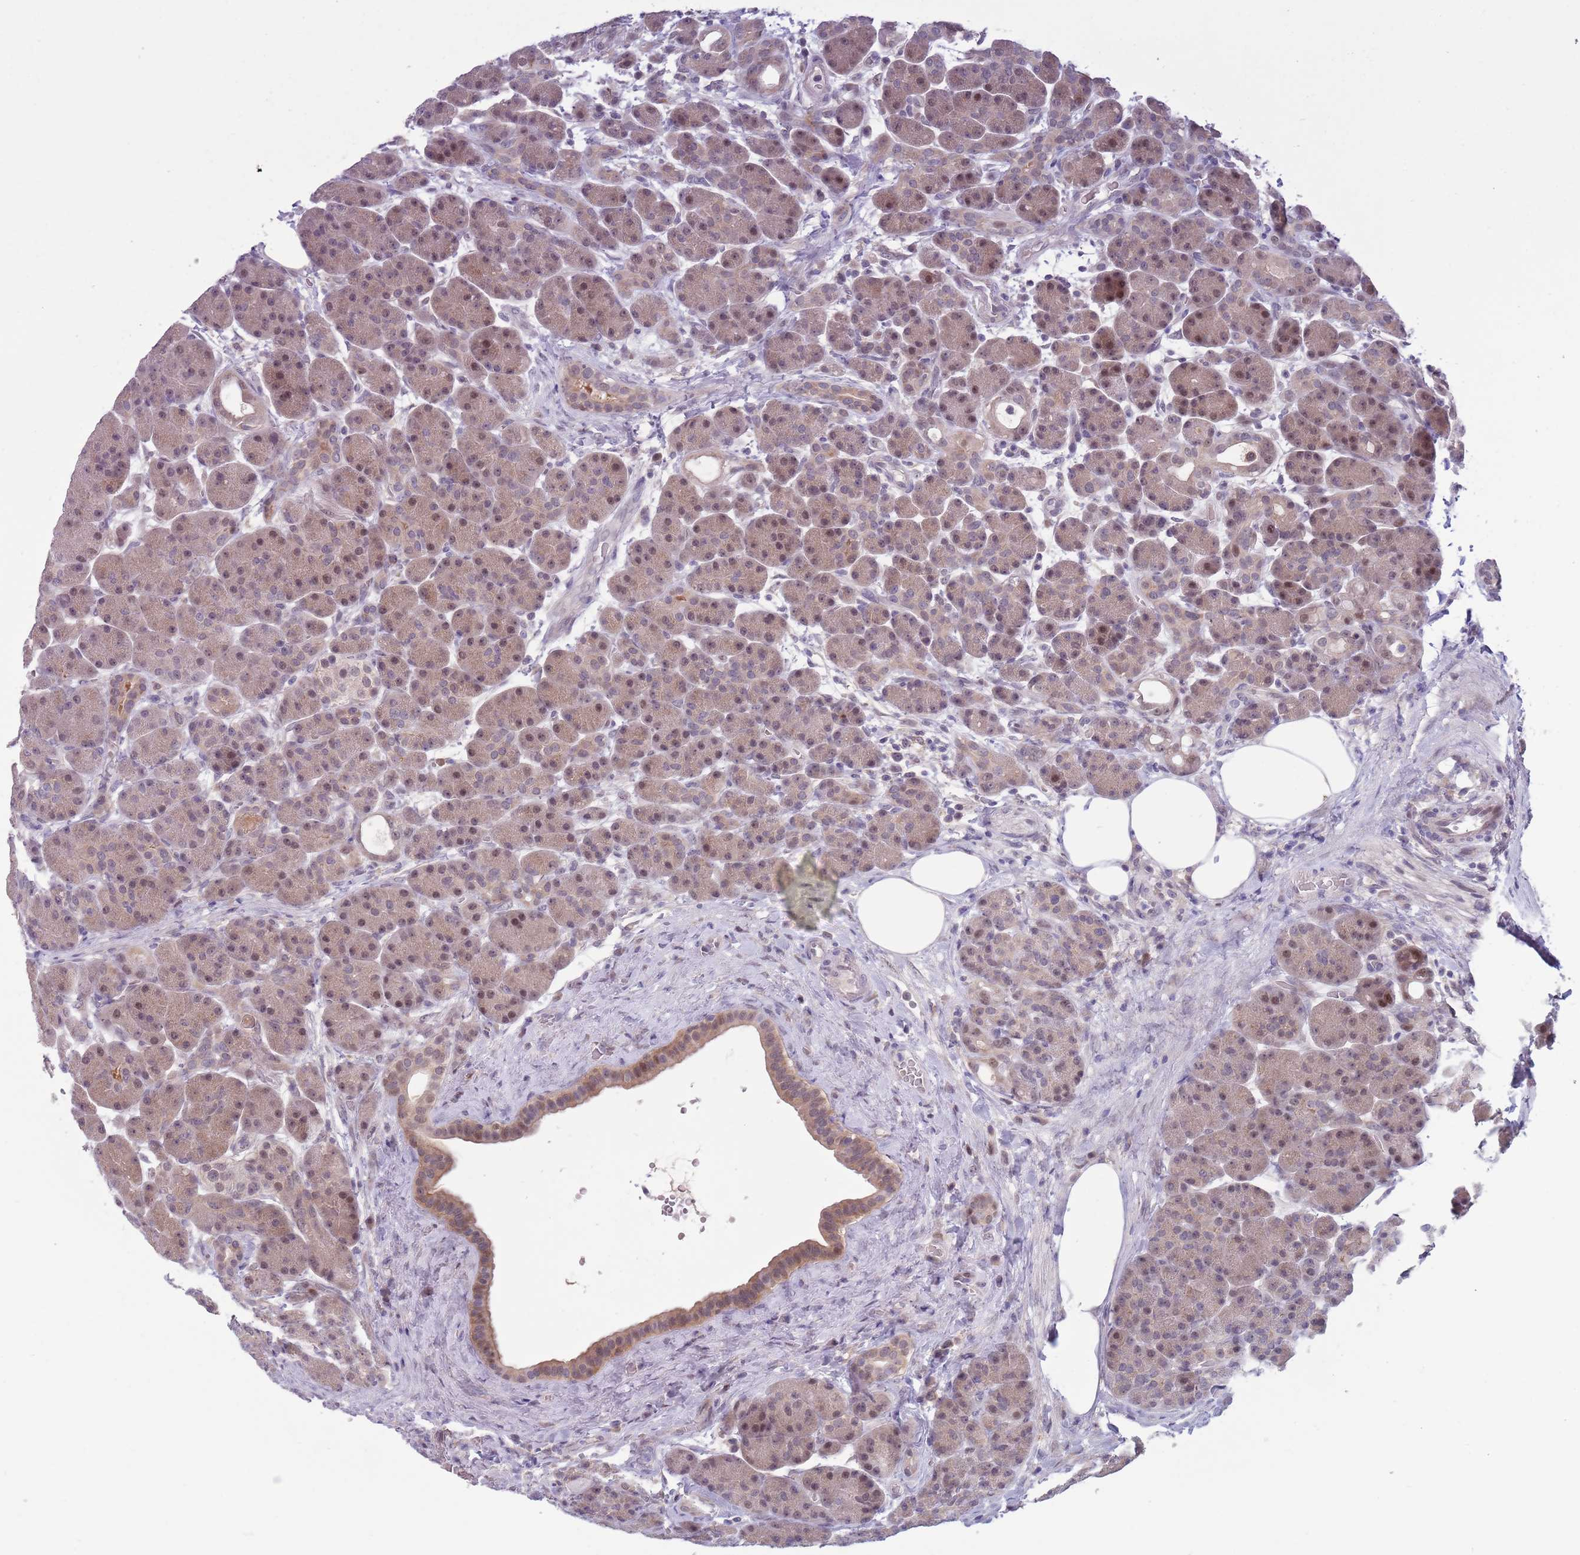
{"staining": {"intensity": "weak", "quantity": ">75%", "location": "cytoplasmic/membranous,nuclear"}, "tissue": "pancreas", "cell_type": "Exocrine glandular cells", "image_type": "normal", "snomed": [{"axis": "morphology", "description": "Normal tissue, NOS"}, {"axis": "topography", "description": "Pancreas"}], "caption": "The histopathology image demonstrates immunohistochemical staining of benign pancreas. There is weak cytoplasmic/membranous,nuclear staining is seen in approximately >75% of exocrine glandular cells.", "gene": "CLNS1A", "patient": {"sex": "male", "age": 63}}